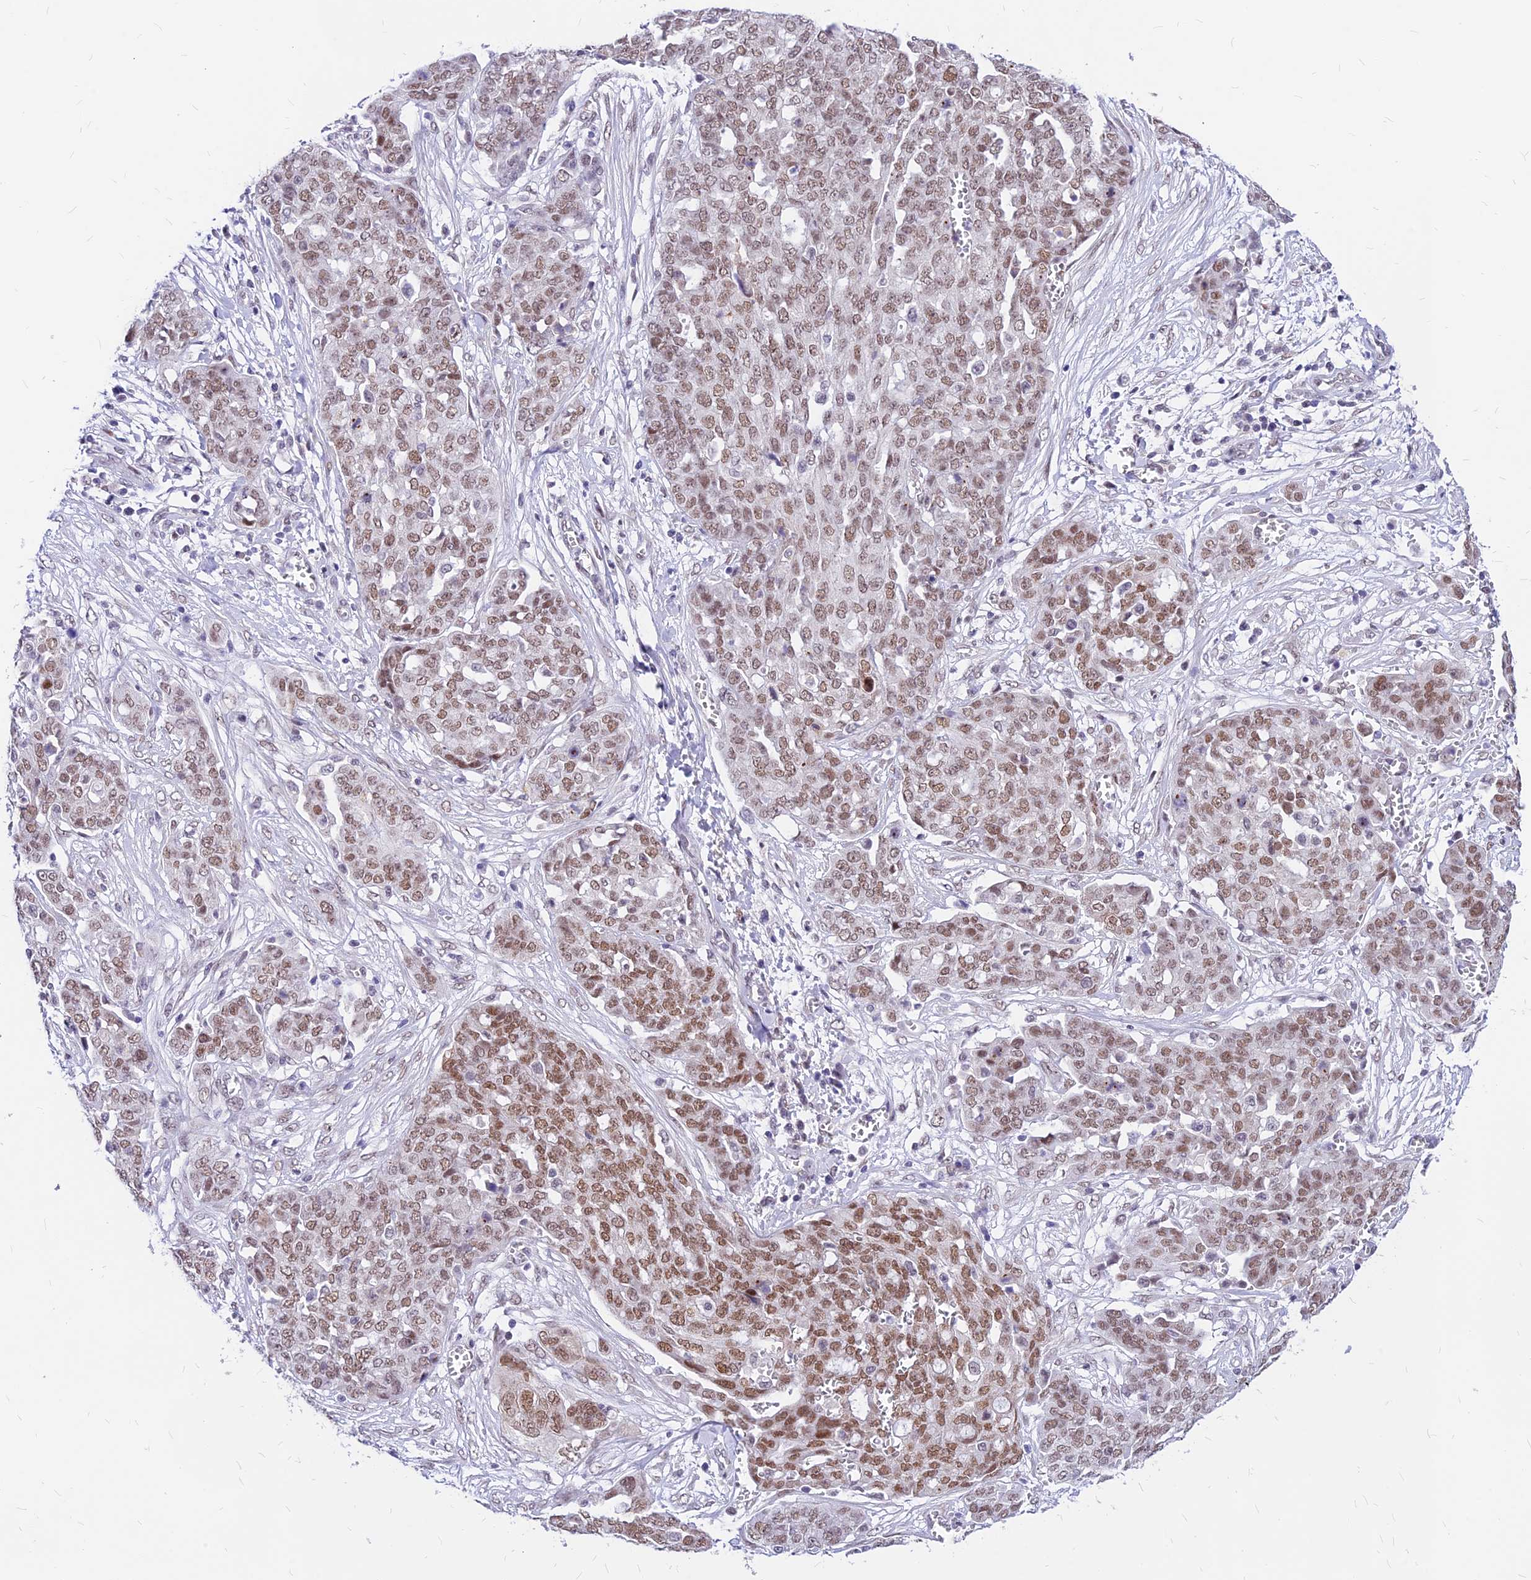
{"staining": {"intensity": "moderate", "quantity": ">75%", "location": "nuclear"}, "tissue": "ovarian cancer", "cell_type": "Tumor cells", "image_type": "cancer", "snomed": [{"axis": "morphology", "description": "Cystadenocarcinoma, serous, NOS"}, {"axis": "topography", "description": "Soft tissue"}, {"axis": "topography", "description": "Ovary"}], "caption": "Immunohistochemistry of serous cystadenocarcinoma (ovarian) displays medium levels of moderate nuclear expression in about >75% of tumor cells.", "gene": "KCTD13", "patient": {"sex": "female", "age": 57}}